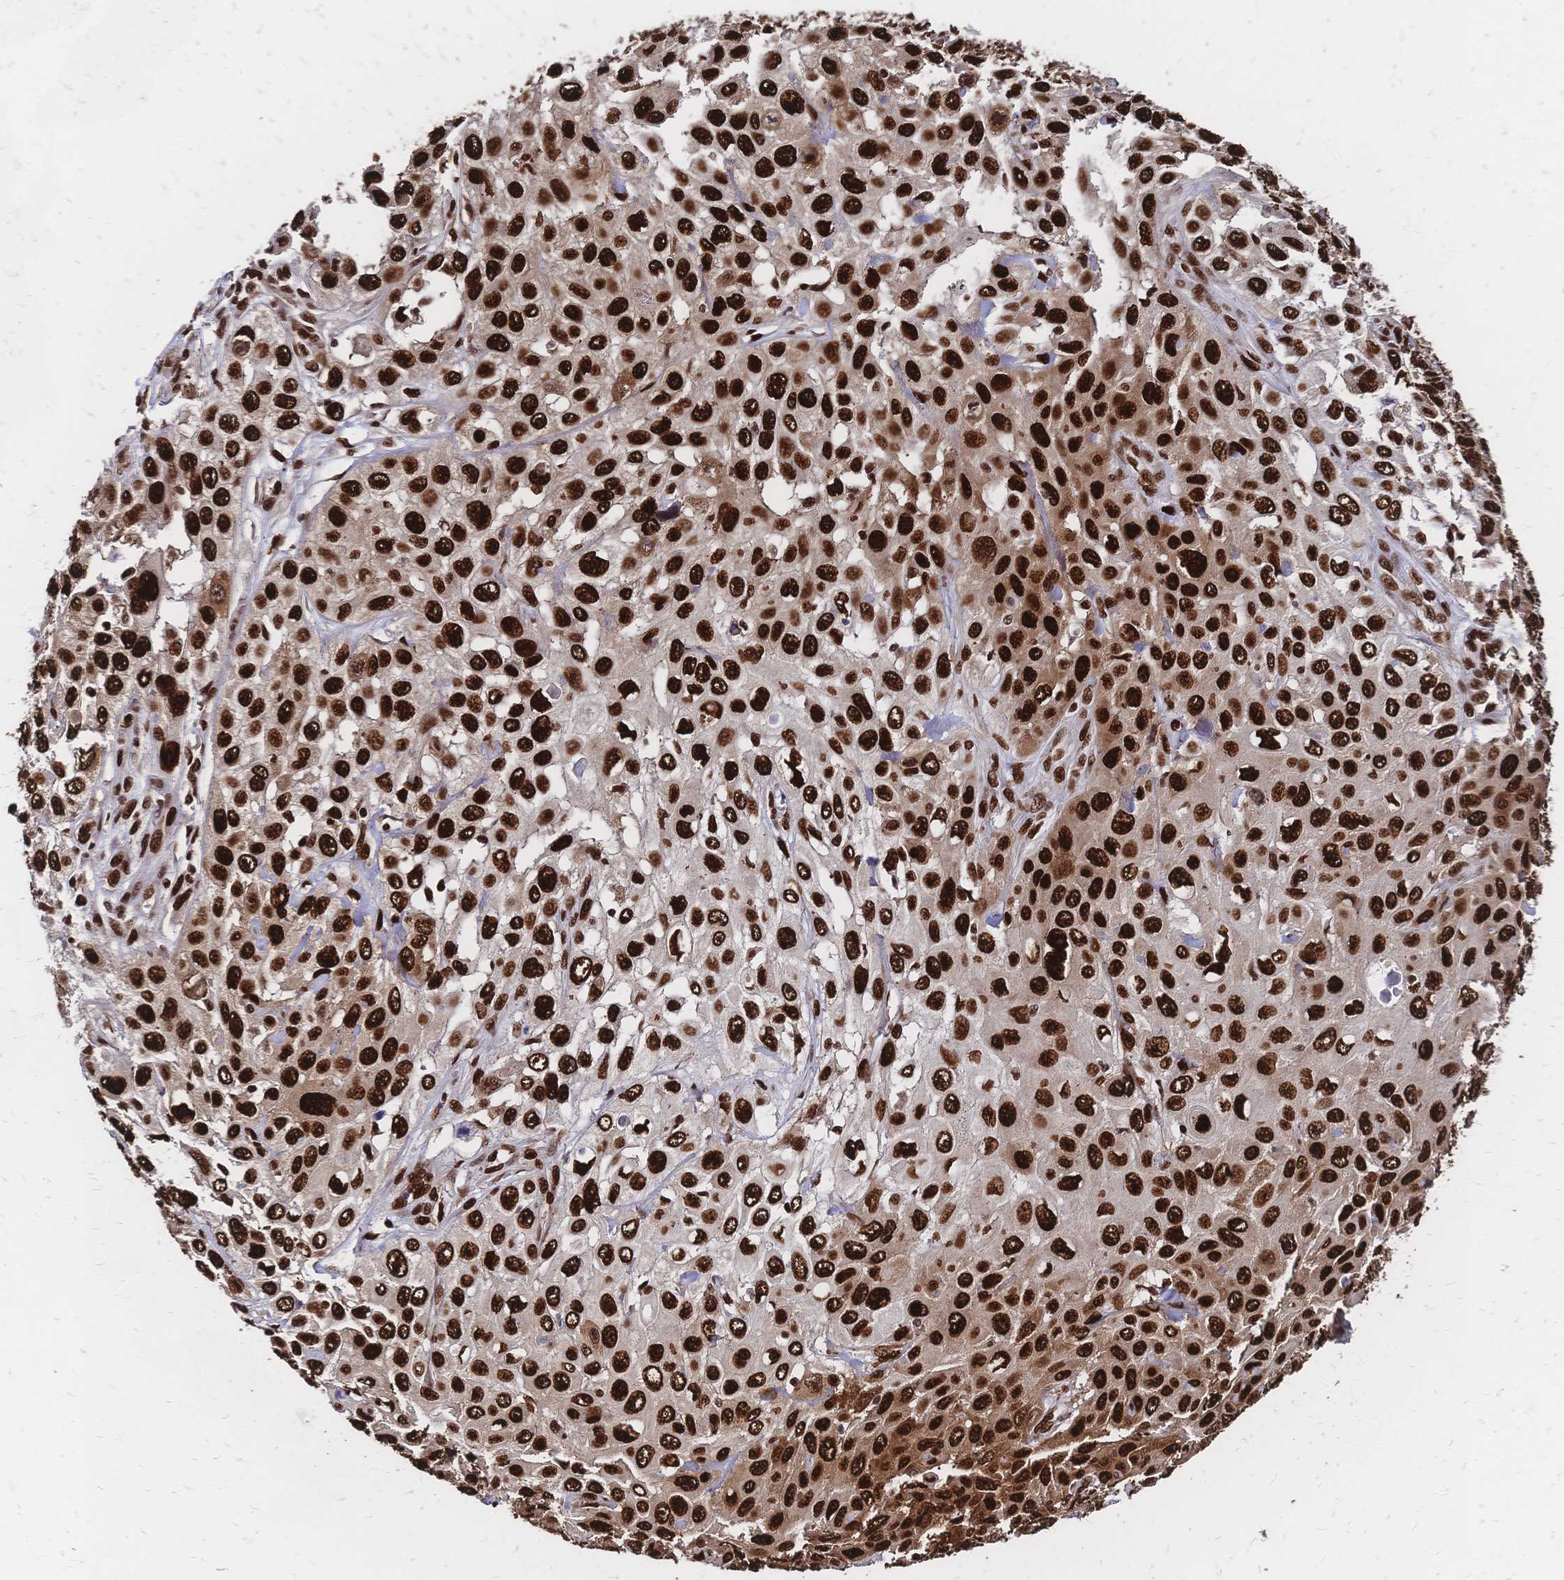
{"staining": {"intensity": "strong", "quantity": ">75%", "location": "nuclear"}, "tissue": "skin cancer", "cell_type": "Tumor cells", "image_type": "cancer", "snomed": [{"axis": "morphology", "description": "Squamous cell carcinoma, NOS"}, {"axis": "topography", "description": "Skin"}], "caption": "A high-resolution image shows immunohistochemistry staining of skin squamous cell carcinoma, which demonstrates strong nuclear positivity in approximately >75% of tumor cells.", "gene": "HDGF", "patient": {"sex": "male", "age": 82}}